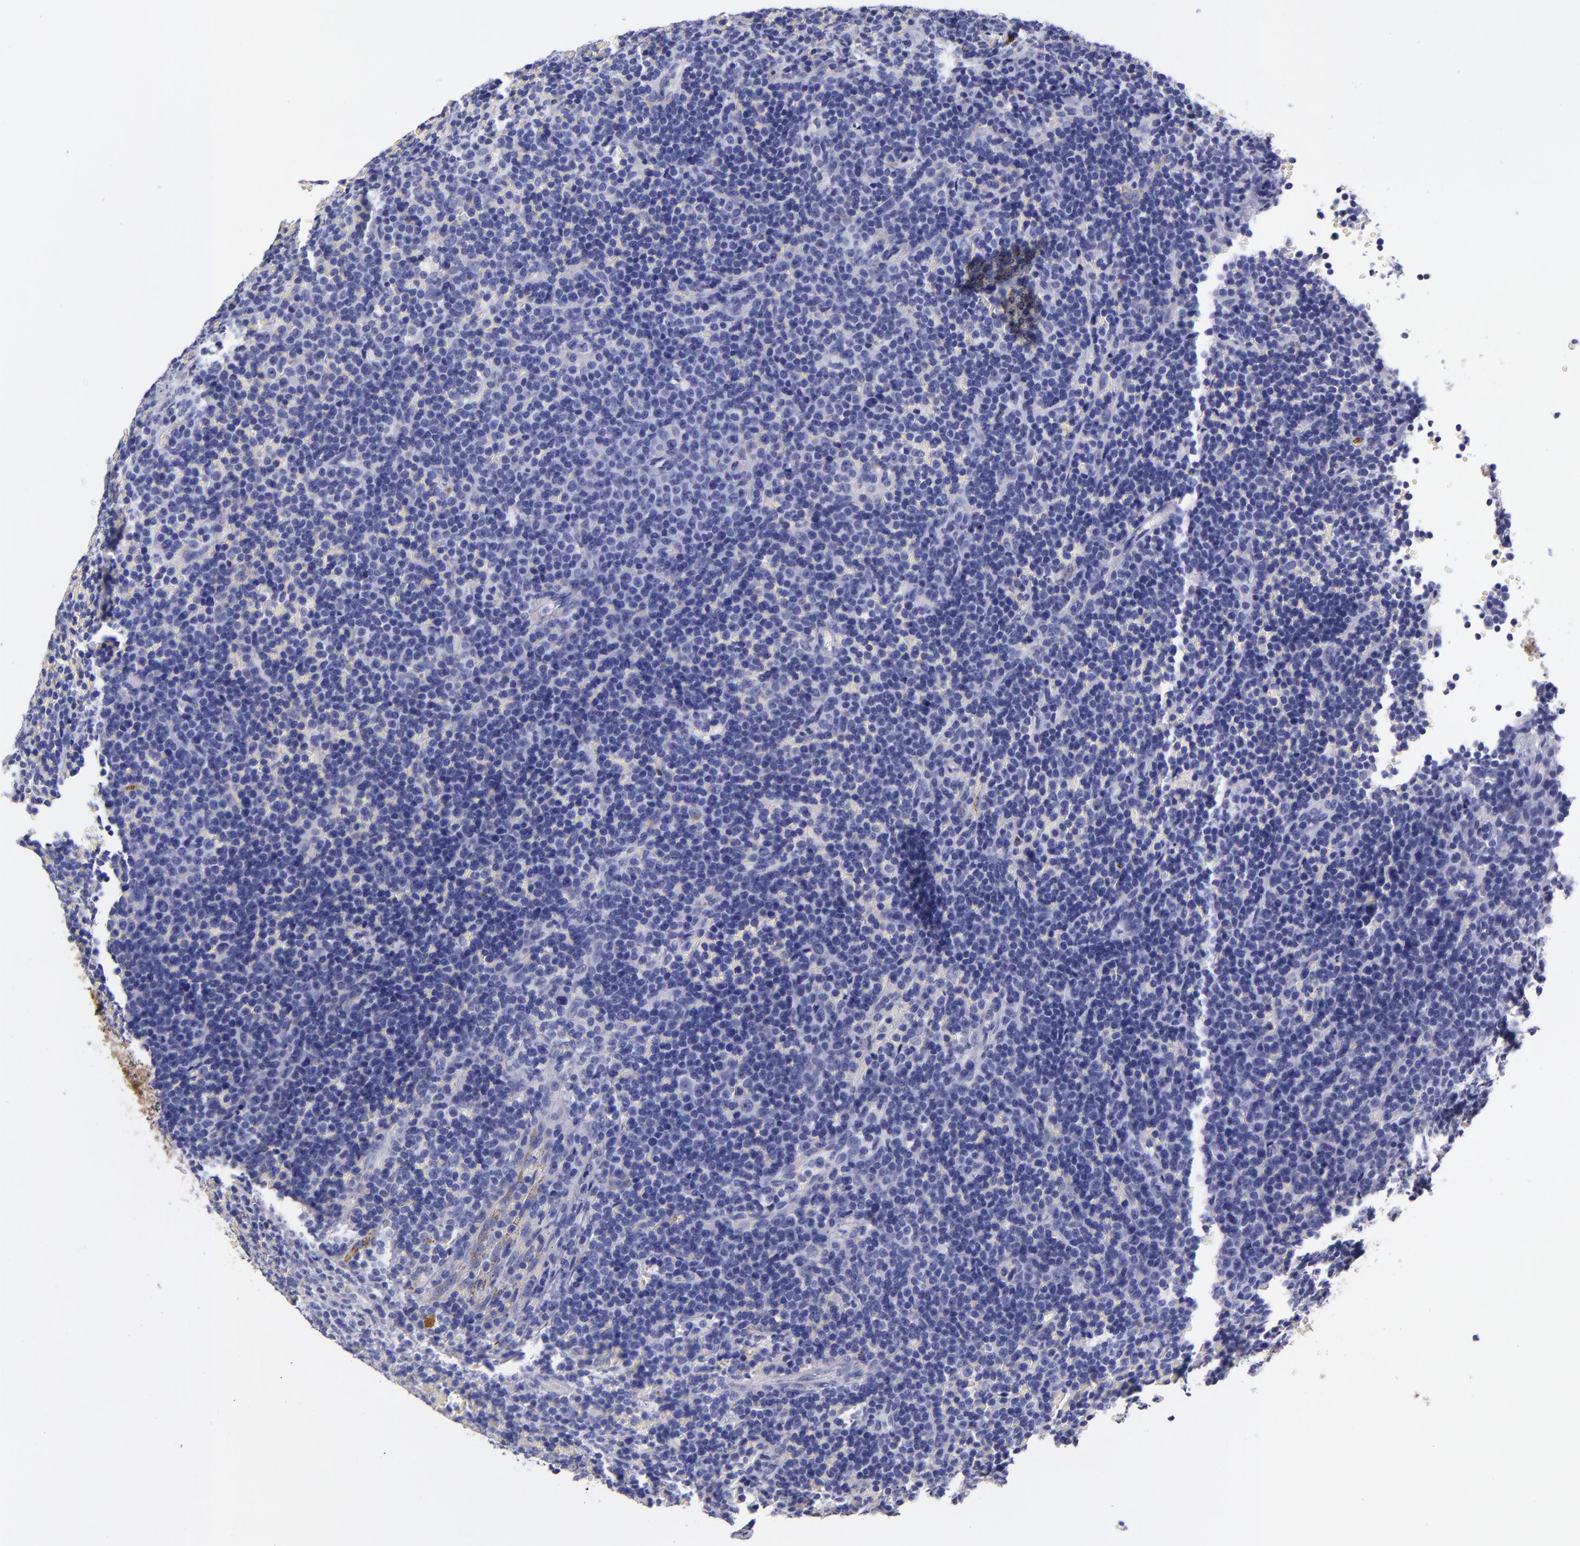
{"staining": {"intensity": "negative", "quantity": "none", "location": "none"}, "tissue": "lymphoma", "cell_type": "Tumor cells", "image_type": "cancer", "snomed": [{"axis": "morphology", "description": "Malignant lymphoma, non-Hodgkin's type, Low grade"}, {"axis": "topography", "description": "Spleen"}], "caption": "Tumor cells show no significant staining in lymphoma.", "gene": "SV2A", "patient": {"sex": "male", "age": 80}}